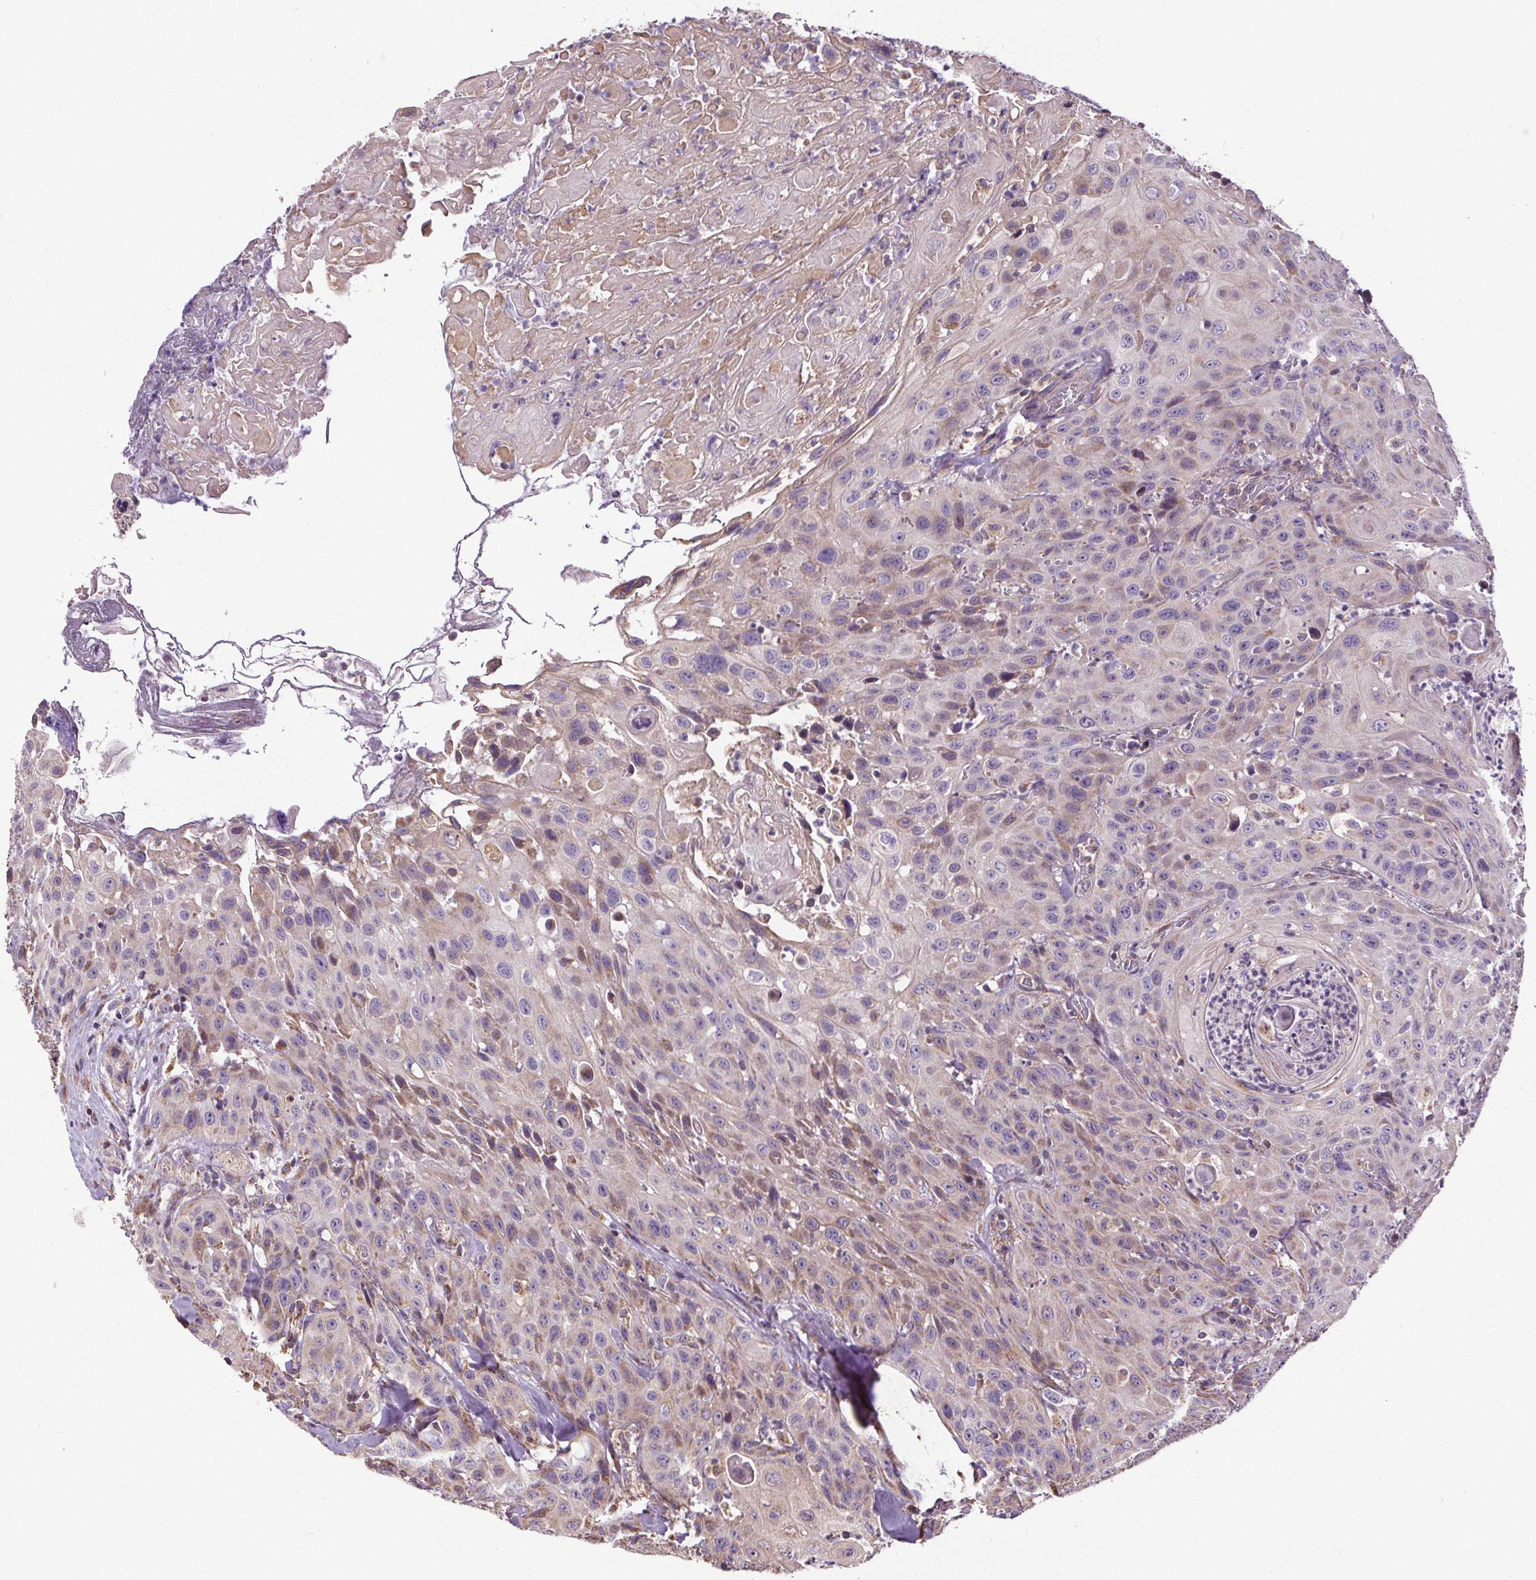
{"staining": {"intensity": "weak", "quantity": "25%-75%", "location": "cytoplasmic/membranous"}, "tissue": "head and neck cancer", "cell_type": "Tumor cells", "image_type": "cancer", "snomed": [{"axis": "morphology", "description": "Normal tissue, NOS"}, {"axis": "morphology", "description": "Squamous cell carcinoma, NOS"}, {"axis": "topography", "description": "Oral tissue"}, {"axis": "topography", "description": "Tounge, NOS"}, {"axis": "topography", "description": "Head-Neck"}], "caption": "A high-resolution photomicrograph shows immunohistochemistry (IHC) staining of head and neck cancer (squamous cell carcinoma), which shows weak cytoplasmic/membranous expression in about 25%-75% of tumor cells. (DAB (3,3'-diaminobenzidine) = brown stain, brightfield microscopy at high magnification).", "gene": "ZNF548", "patient": {"sex": "male", "age": 62}}